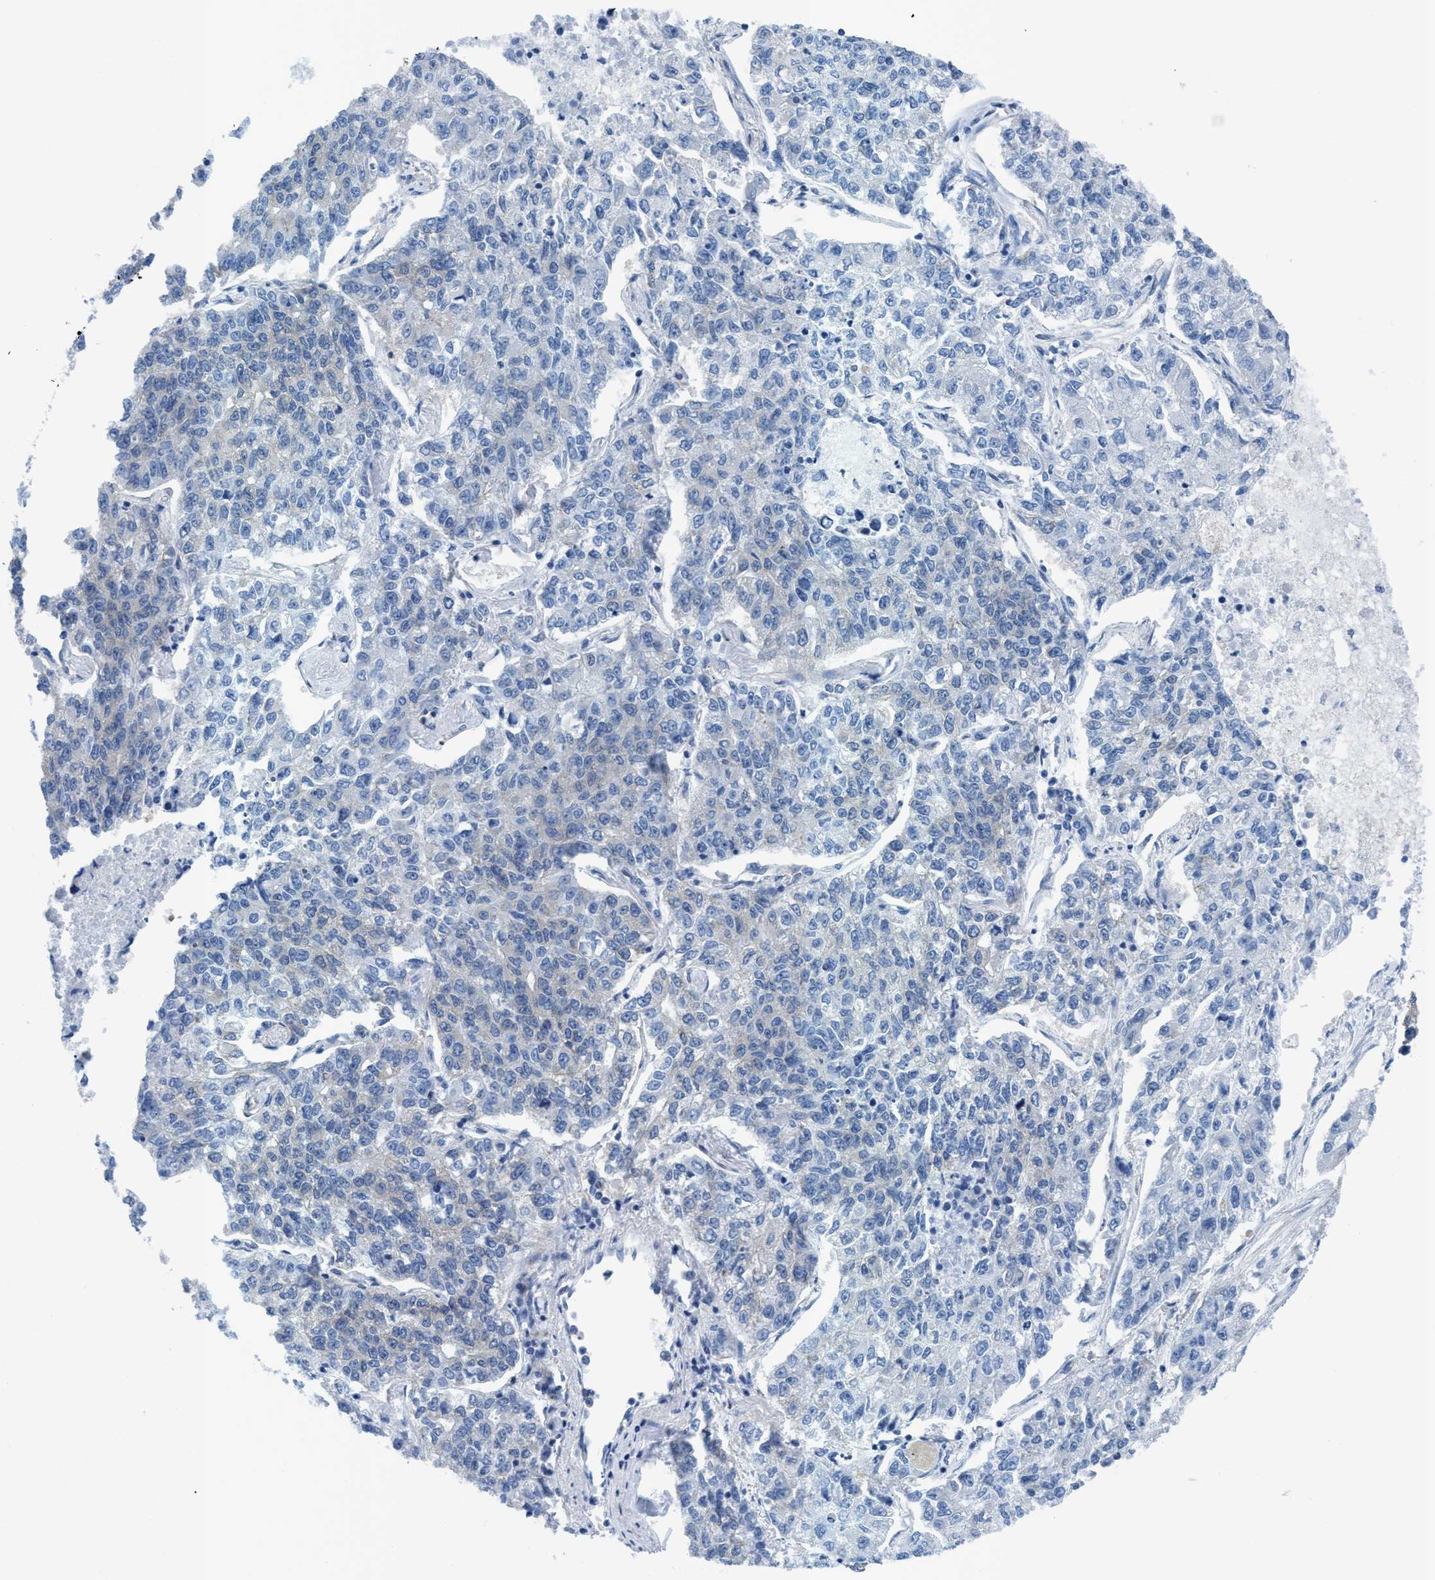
{"staining": {"intensity": "negative", "quantity": "none", "location": "none"}, "tissue": "lung cancer", "cell_type": "Tumor cells", "image_type": "cancer", "snomed": [{"axis": "morphology", "description": "Adenocarcinoma, NOS"}, {"axis": "topography", "description": "Lung"}], "caption": "A high-resolution histopathology image shows immunohistochemistry (IHC) staining of lung cancer, which exhibits no significant positivity in tumor cells.", "gene": "NMT1", "patient": {"sex": "male", "age": 49}}